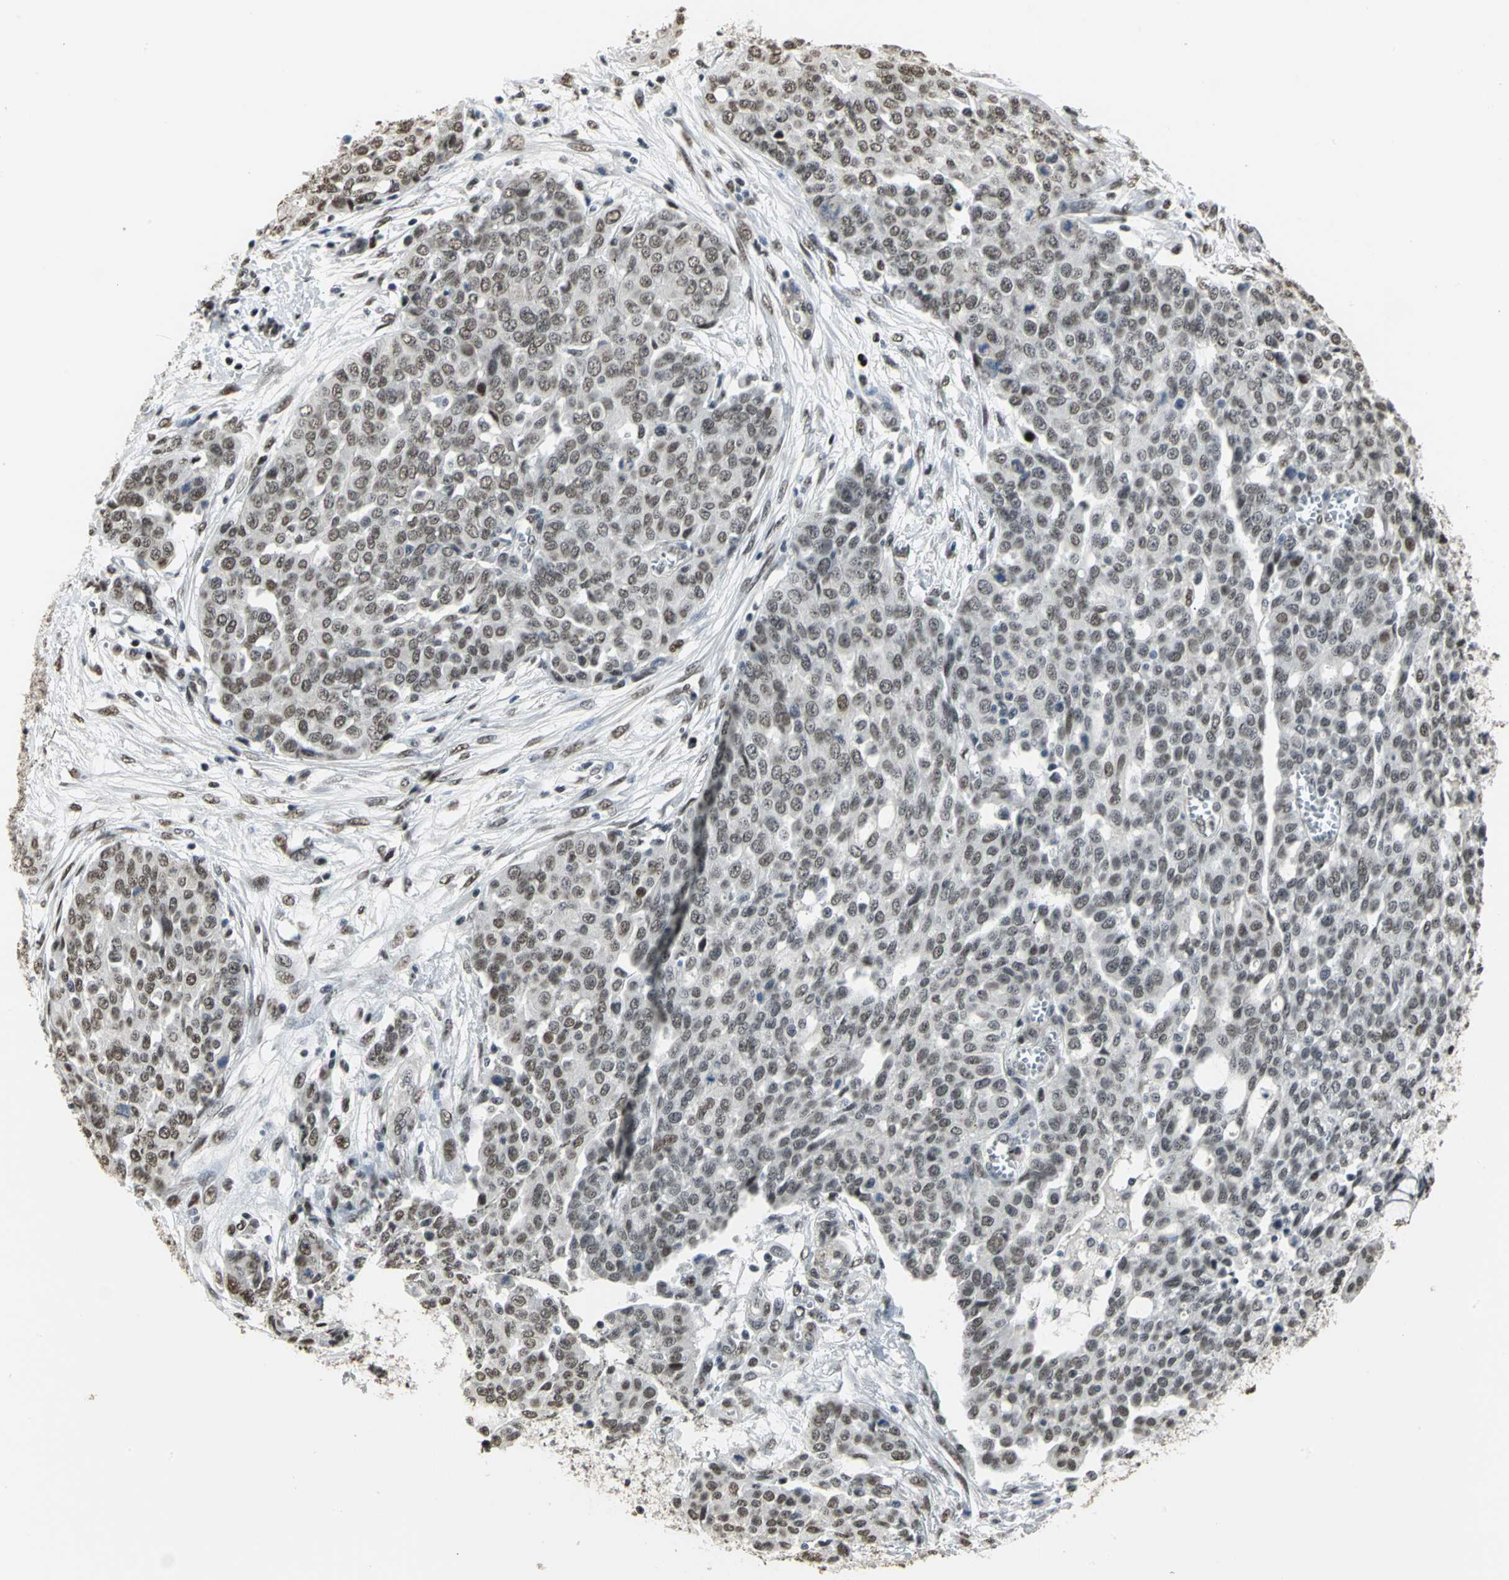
{"staining": {"intensity": "moderate", "quantity": ">75%", "location": "nuclear"}, "tissue": "ovarian cancer", "cell_type": "Tumor cells", "image_type": "cancer", "snomed": [{"axis": "morphology", "description": "Cystadenocarcinoma, serous, NOS"}, {"axis": "topography", "description": "Soft tissue"}, {"axis": "topography", "description": "Ovary"}], "caption": "Tumor cells display medium levels of moderate nuclear staining in approximately >75% of cells in ovarian cancer (serous cystadenocarcinoma).", "gene": "CCDC88C", "patient": {"sex": "female", "age": 57}}